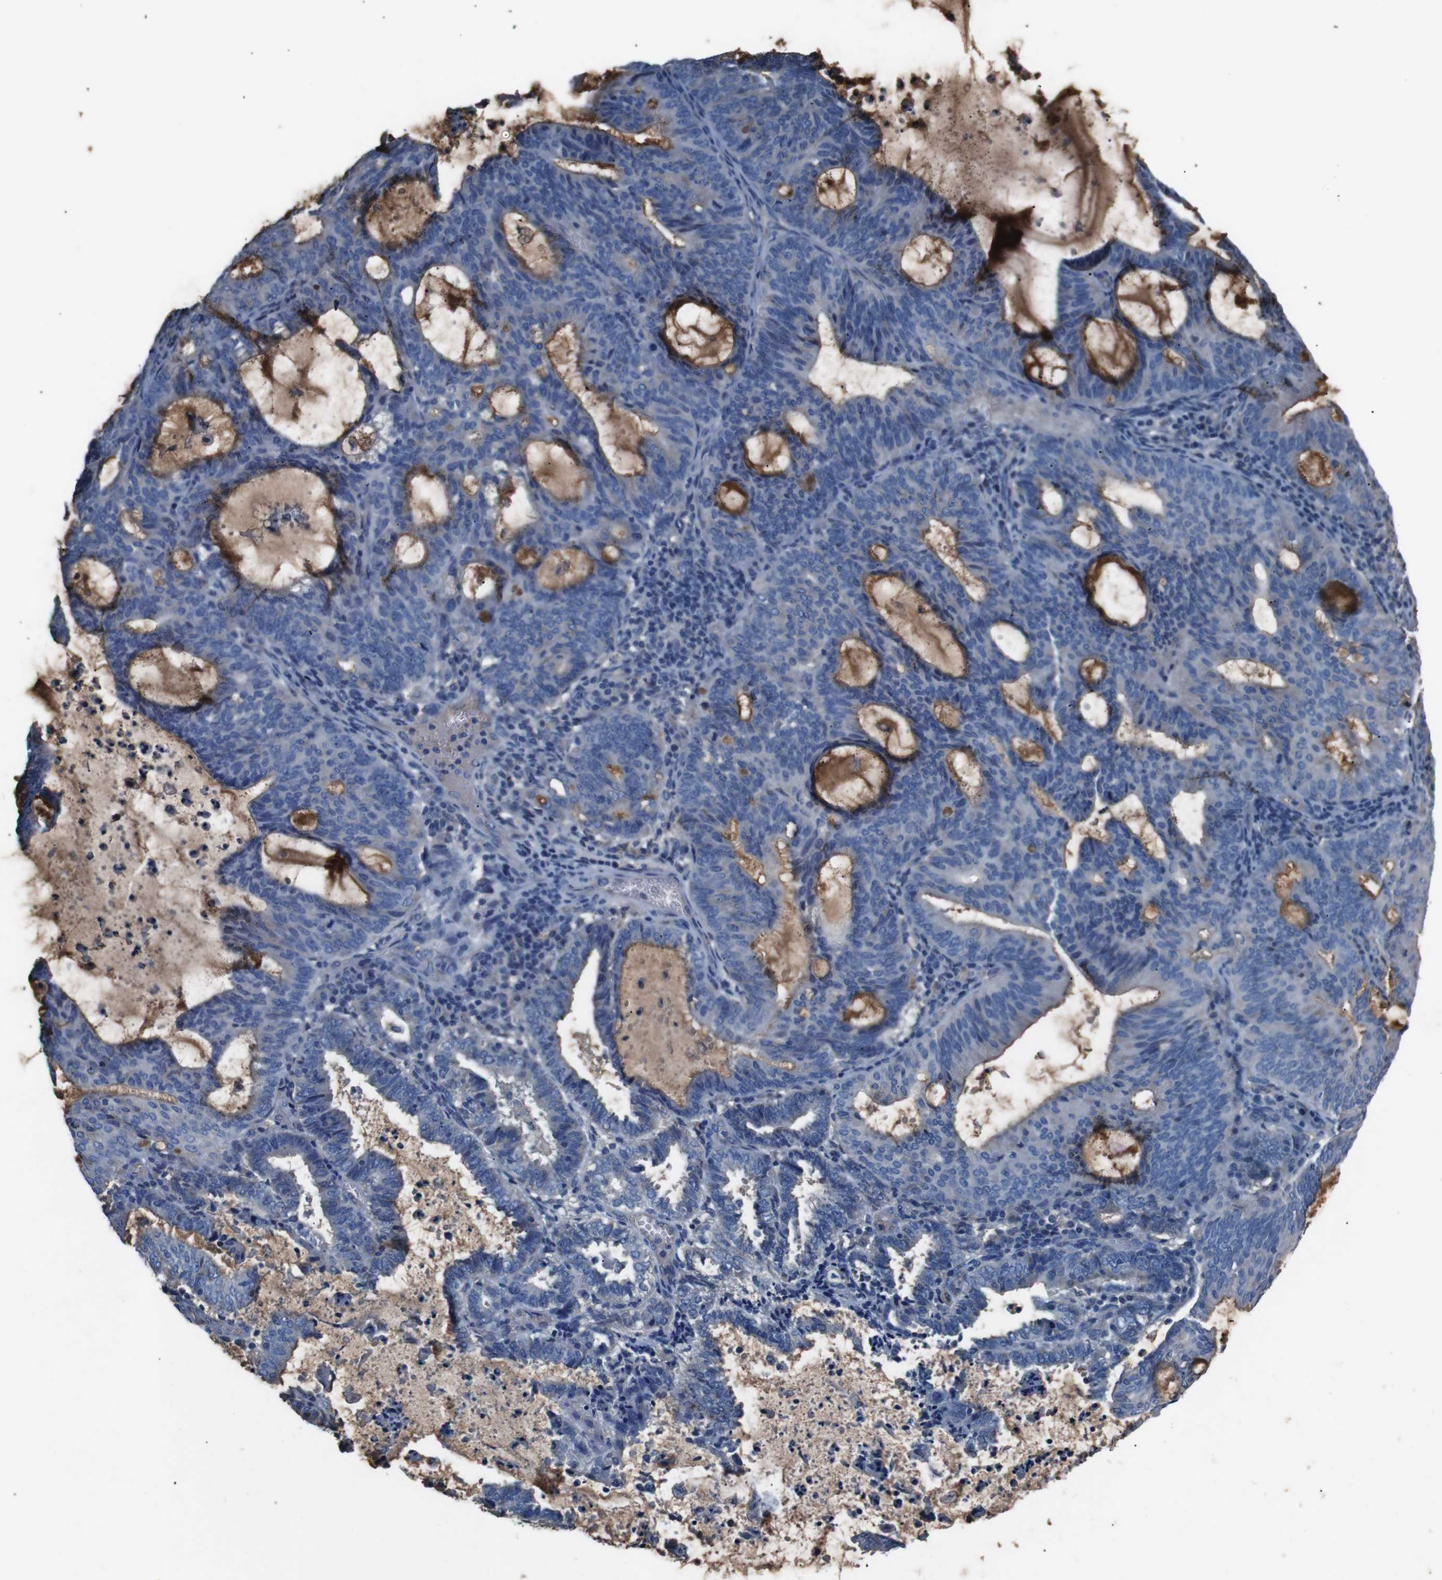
{"staining": {"intensity": "negative", "quantity": "none", "location": "none"}, "tissue": "endometrial cancer", "cell_type": "Tumor cells", "image_type": "cancer", "snomed": [{"axis": "morphology", "description": "Adenocarcinoma, NOS"}, {"axis": "topography", "description": "Uterus"}], "caption": "This is a image of immunohistochemistry staining of endometrial adenocarcinoma, which shows no positivity in tumor cells.", "gene": "LEP", "patient": {"sex": "female", "age": 83}}